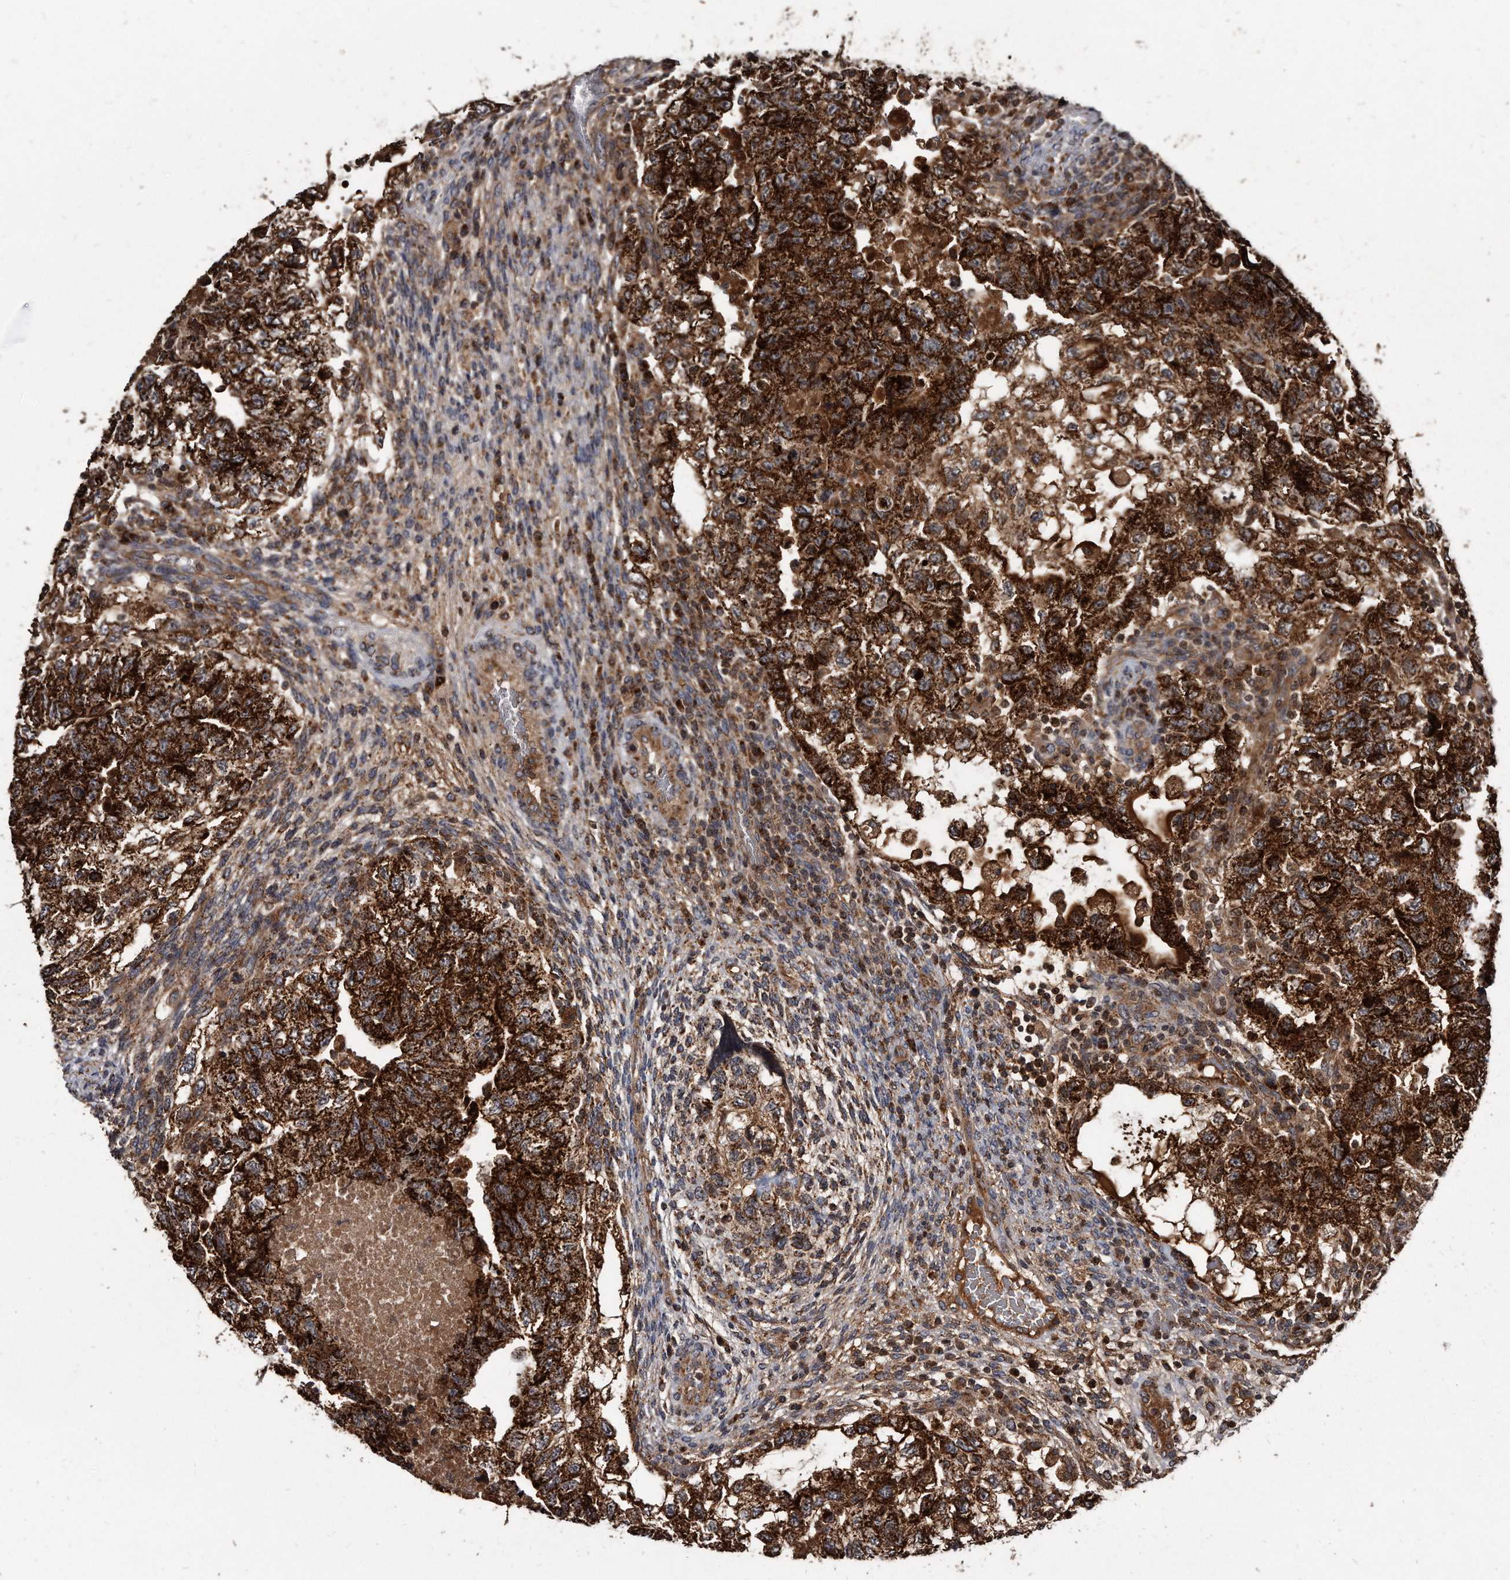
{"staining": {"intensity": "strong", "quantity": ">75%", "location": "cytoplasmic/membranous"}, "tissue": "testis cancer", "cell_type": "Tumor cells", "image_type": "cancer", "snomed": [{"axis": "morphology", "description": "Carcinoma, Embryonal, NOS"}, {"axis": "topography", "description": "Testis"}], "caption": "Testis cancer (embryonal carcinoma) tissue reveals strong cytoplasmic/membranous staining in approximately >75% of tumor cells", "gene": "FAM136A", "patient": {"sex": "male", "age": 36}}